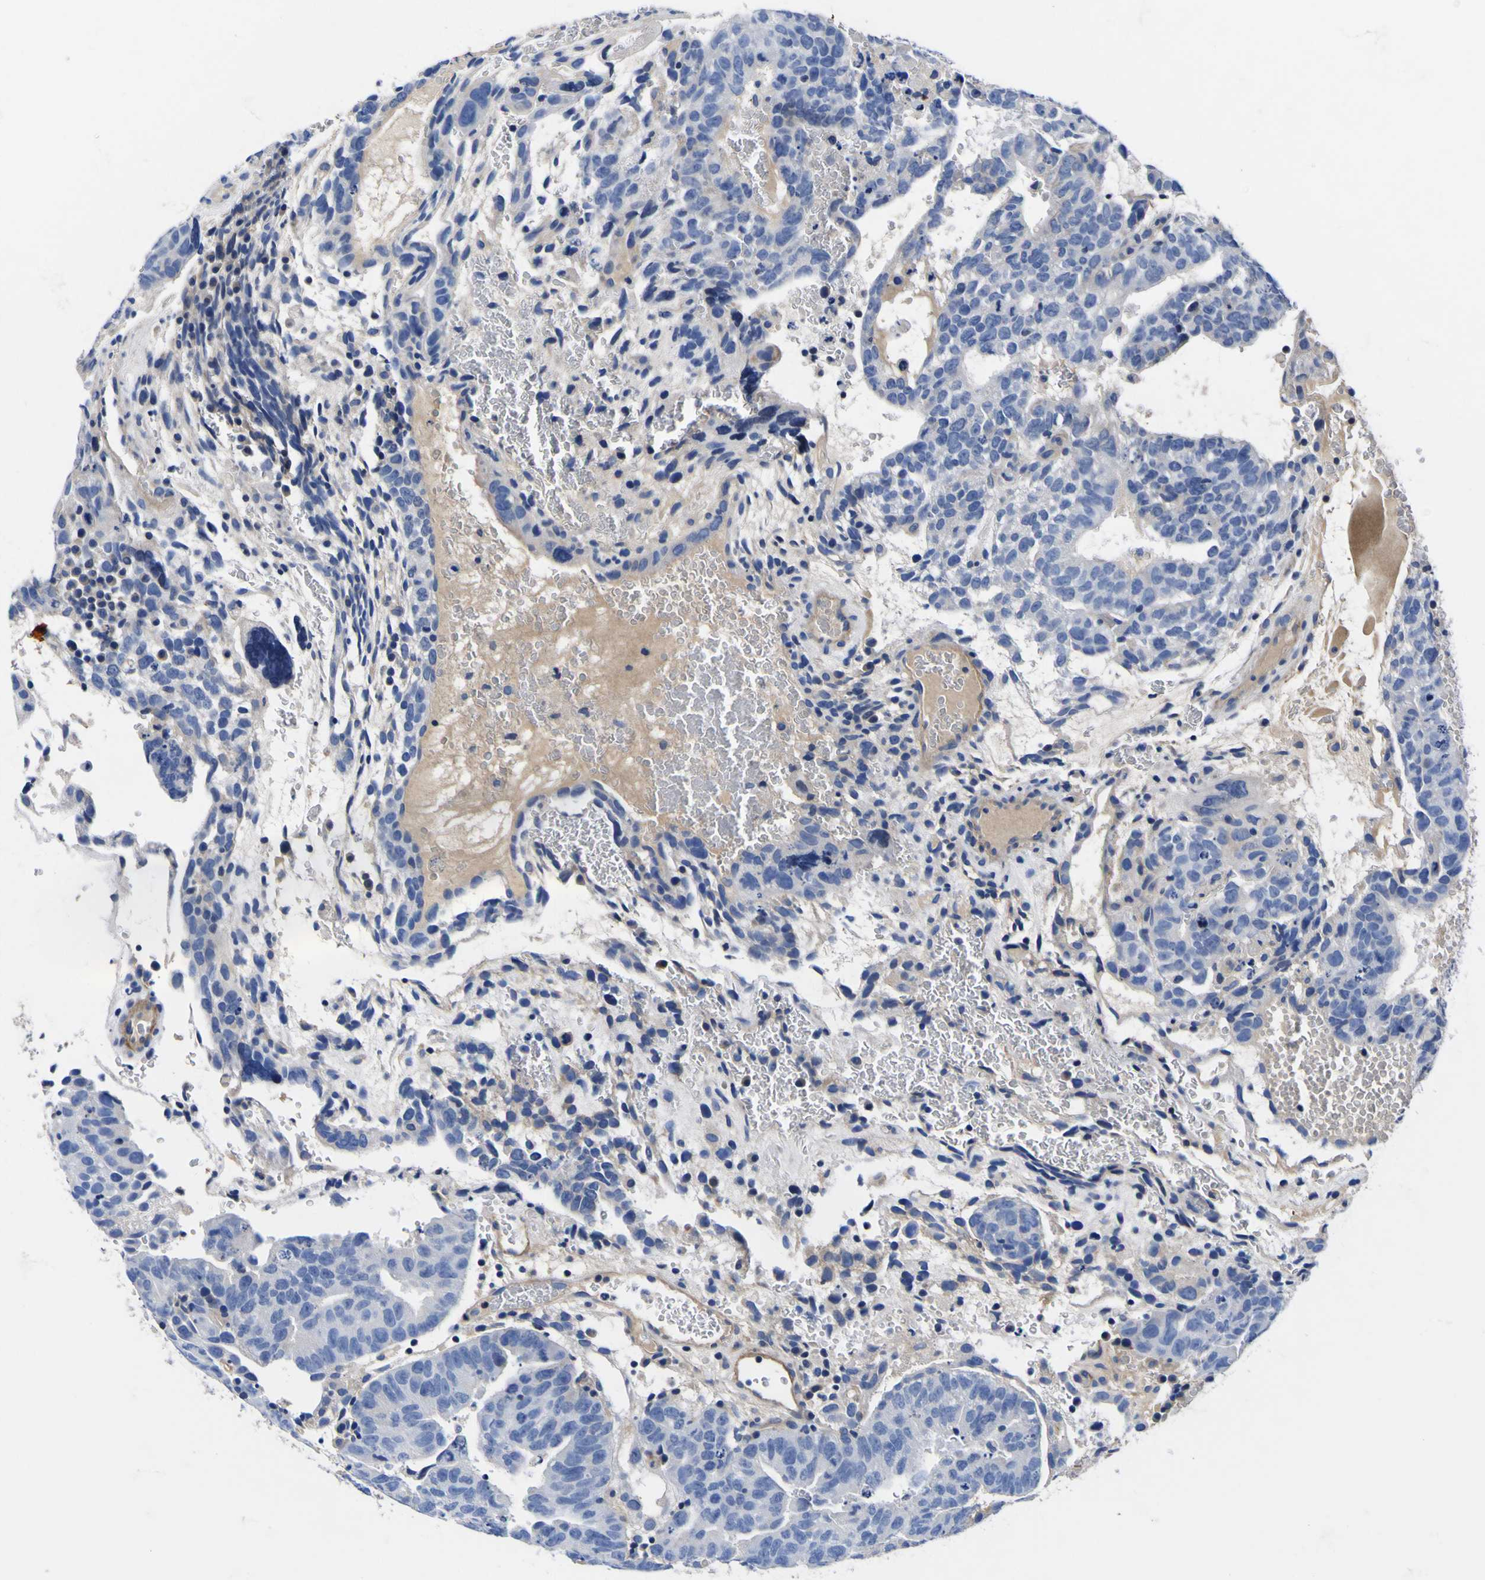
{"staining": {"intensity": "negative", "quantity": "none", "location": "none"}, "tissue": "testis cancer", "cell_type": "Tumor cells", "image_type": "cancer", "snomed": [{"axis": "morphology", "description": "Seminoma, NOS"}, {"axis": "morphology", "description": "Carcinoma, Embryonal, NOS"}, {"axis": "topography", "description": "Testis"}], "caption": "Tumor cells are negative for protein expression in human testis cancer. (DAB (3,3'-diaminobenzidine) immunohistochemistry, high magnification).", "gene": "VASN", "patient": {"sex": "male", "age": 52}}